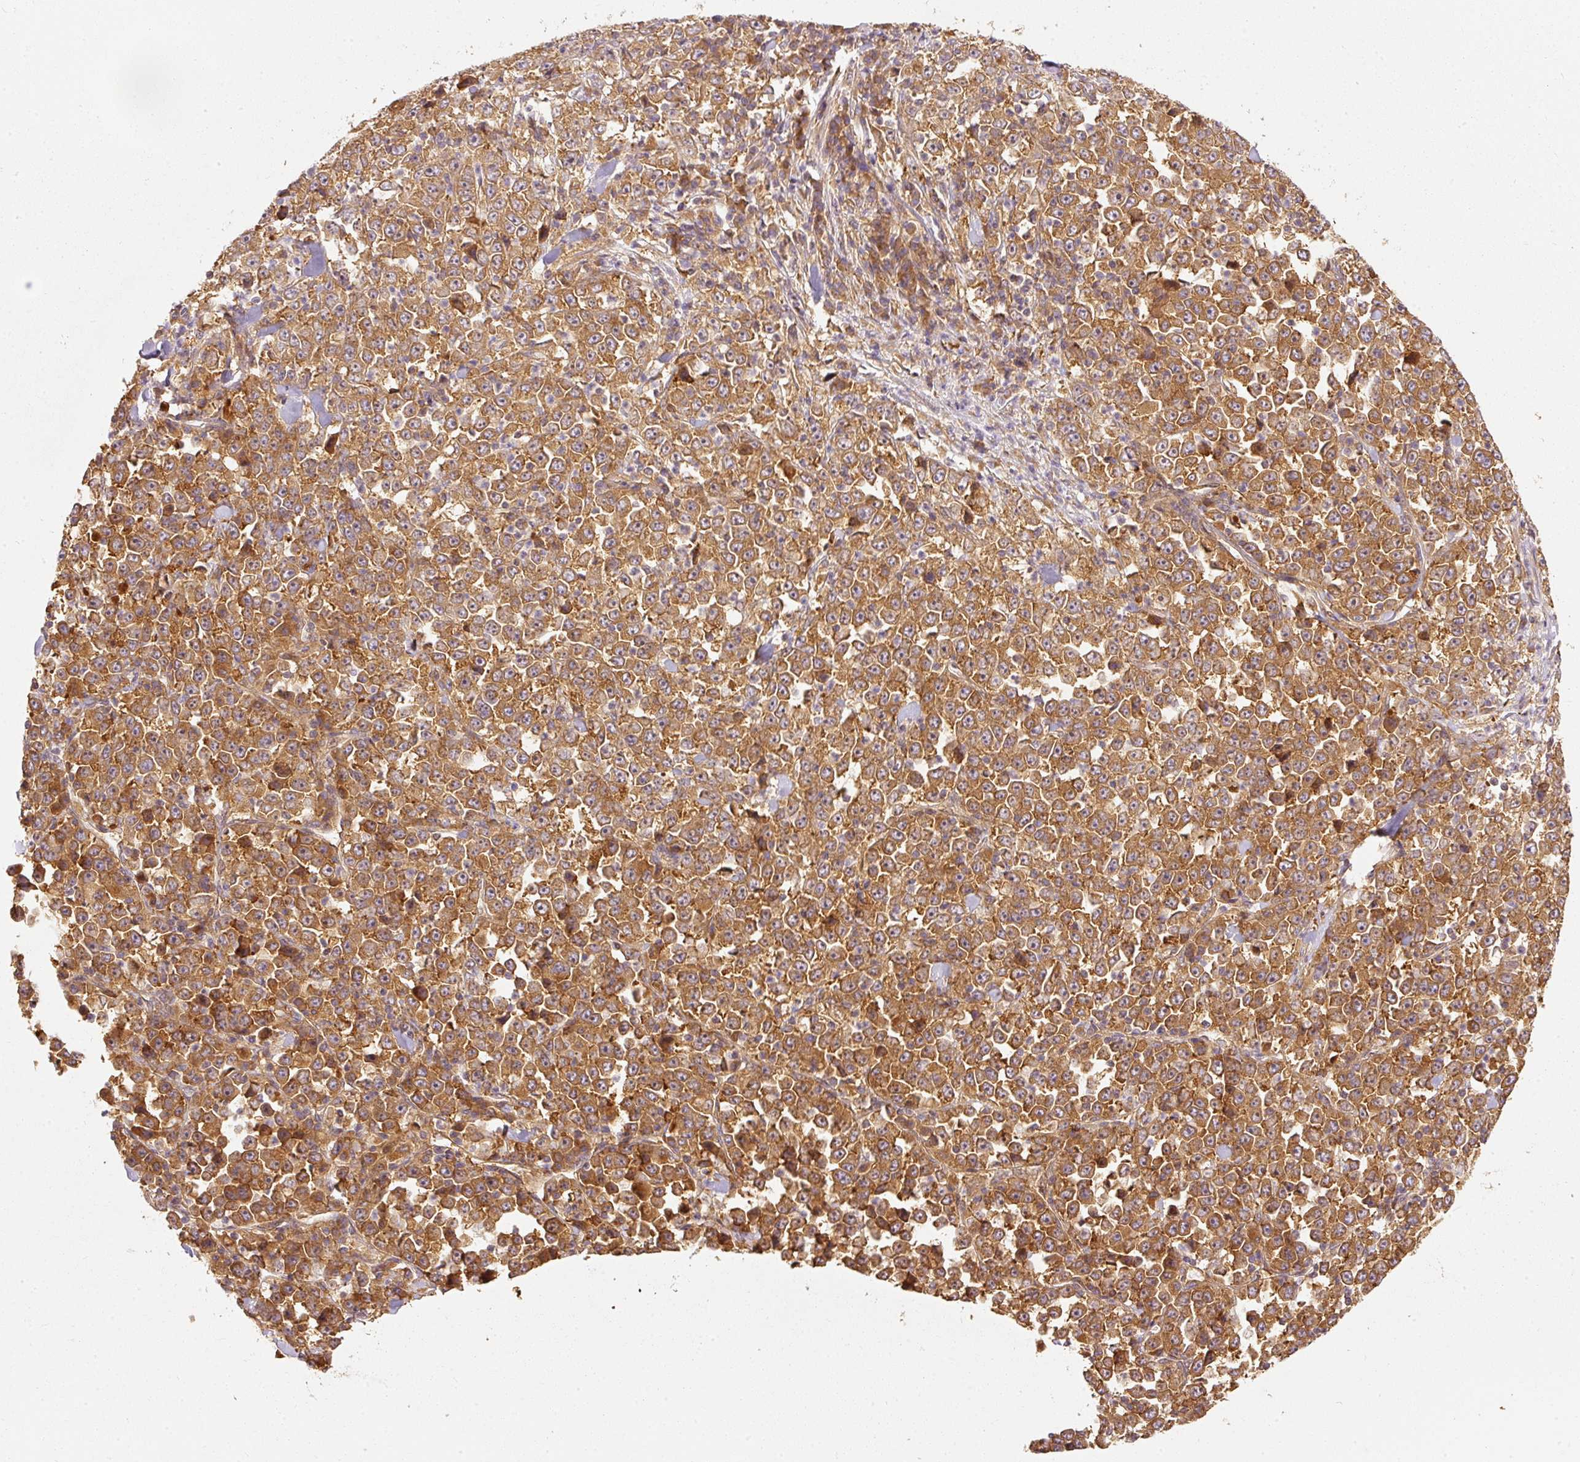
{"staining": {"intensity": "moderate", "quantity": ">75%", "location": "cytoplasmic/membranous"}, "tissue": "stomach cancer", "cell_type": "Tumor cells", "image_type": "cancer", "snomed": [{"axis": "morphology", "description": "Normal tissue, NOS"}, {"axis": "morphology", "description": "Adenocarcinoma, NOS"}, {"axis": "topography", "description": "Stomach, upper"}, {"axis": "topography", "description": "Stomach"}], "caption": "Human adenocarcinoma (stomach) stained with a protein marker shows moderate staining in tumor cells.", "gene": "EIF3B", "patient": {"sex": "male", "age": 59}}